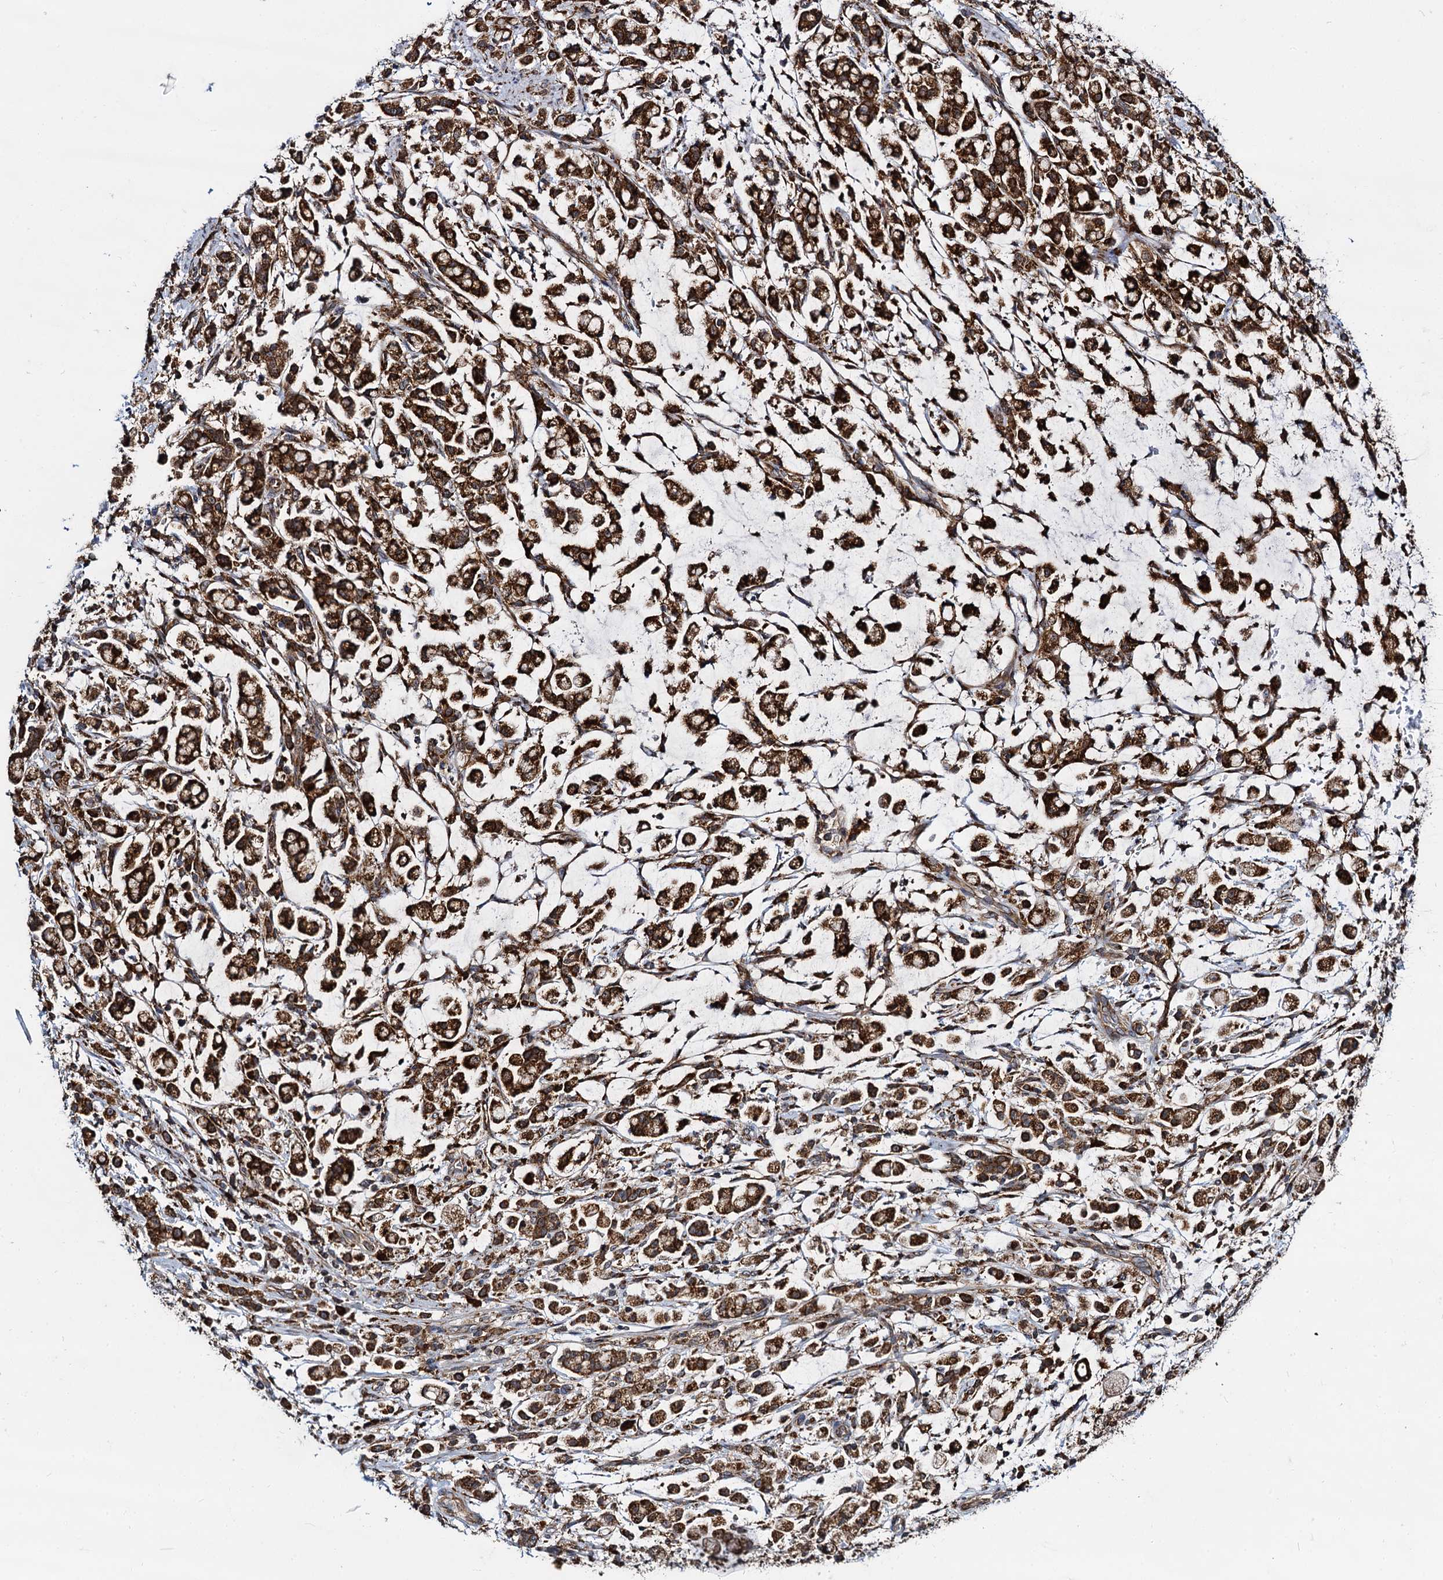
{"staining": {"intensity": "strong", "quantity": ">75%", "location": "cytoplasmic/membranous"}, "tissue": "stomach cancer", "cell_type": "Tumor cells", "image_type": "cancer", "snomed": [{"axis": "morphology", "description": "Adenocarcinoma, NOS"}, {"axis": "topography", "description": "Stomach"}], "caption": "Stomach adenocarcinoma stained for a protein displays strong cytoplasmic/membranous positivity in tumor cells.", "gene": "UFM1", "patient": {"sex": "female", "age": 60}}